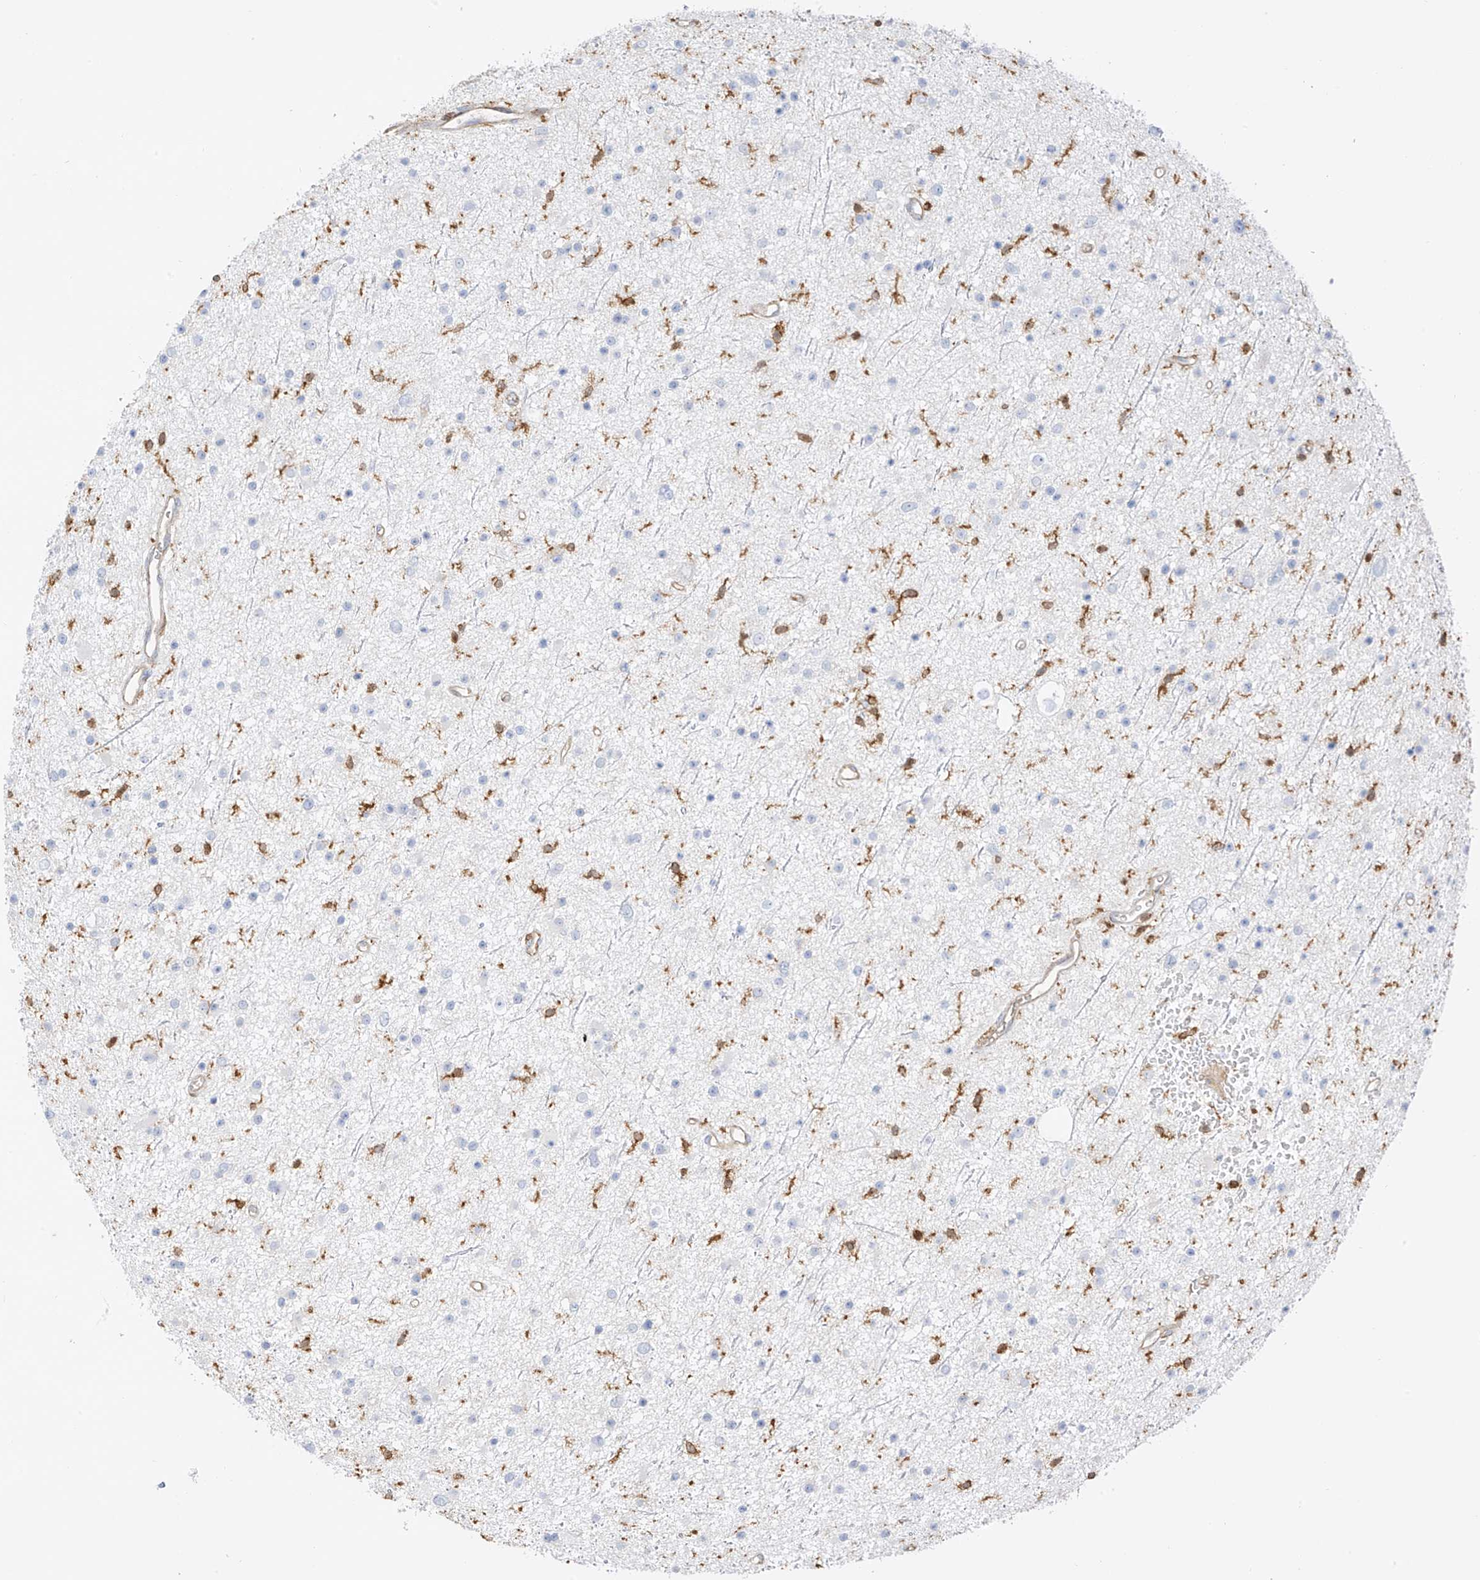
{"staining": {"intensity": "negative", "quantity": "none", "location": "none"}, "tissue": "glioma", "cell_type": "Tumor cells", "image_type": "cancer", "snomed": [{"axis": "morphology", "description": "Glioma, malignant, Low grade"}, {"axis": "topography", "description": "Cerebral cortex"}], "caption": "Tumor cells show no significant protein positivity in glioma.", "gene": "ARHGAP25", "patient": {"sex": "female", "age": 39}}